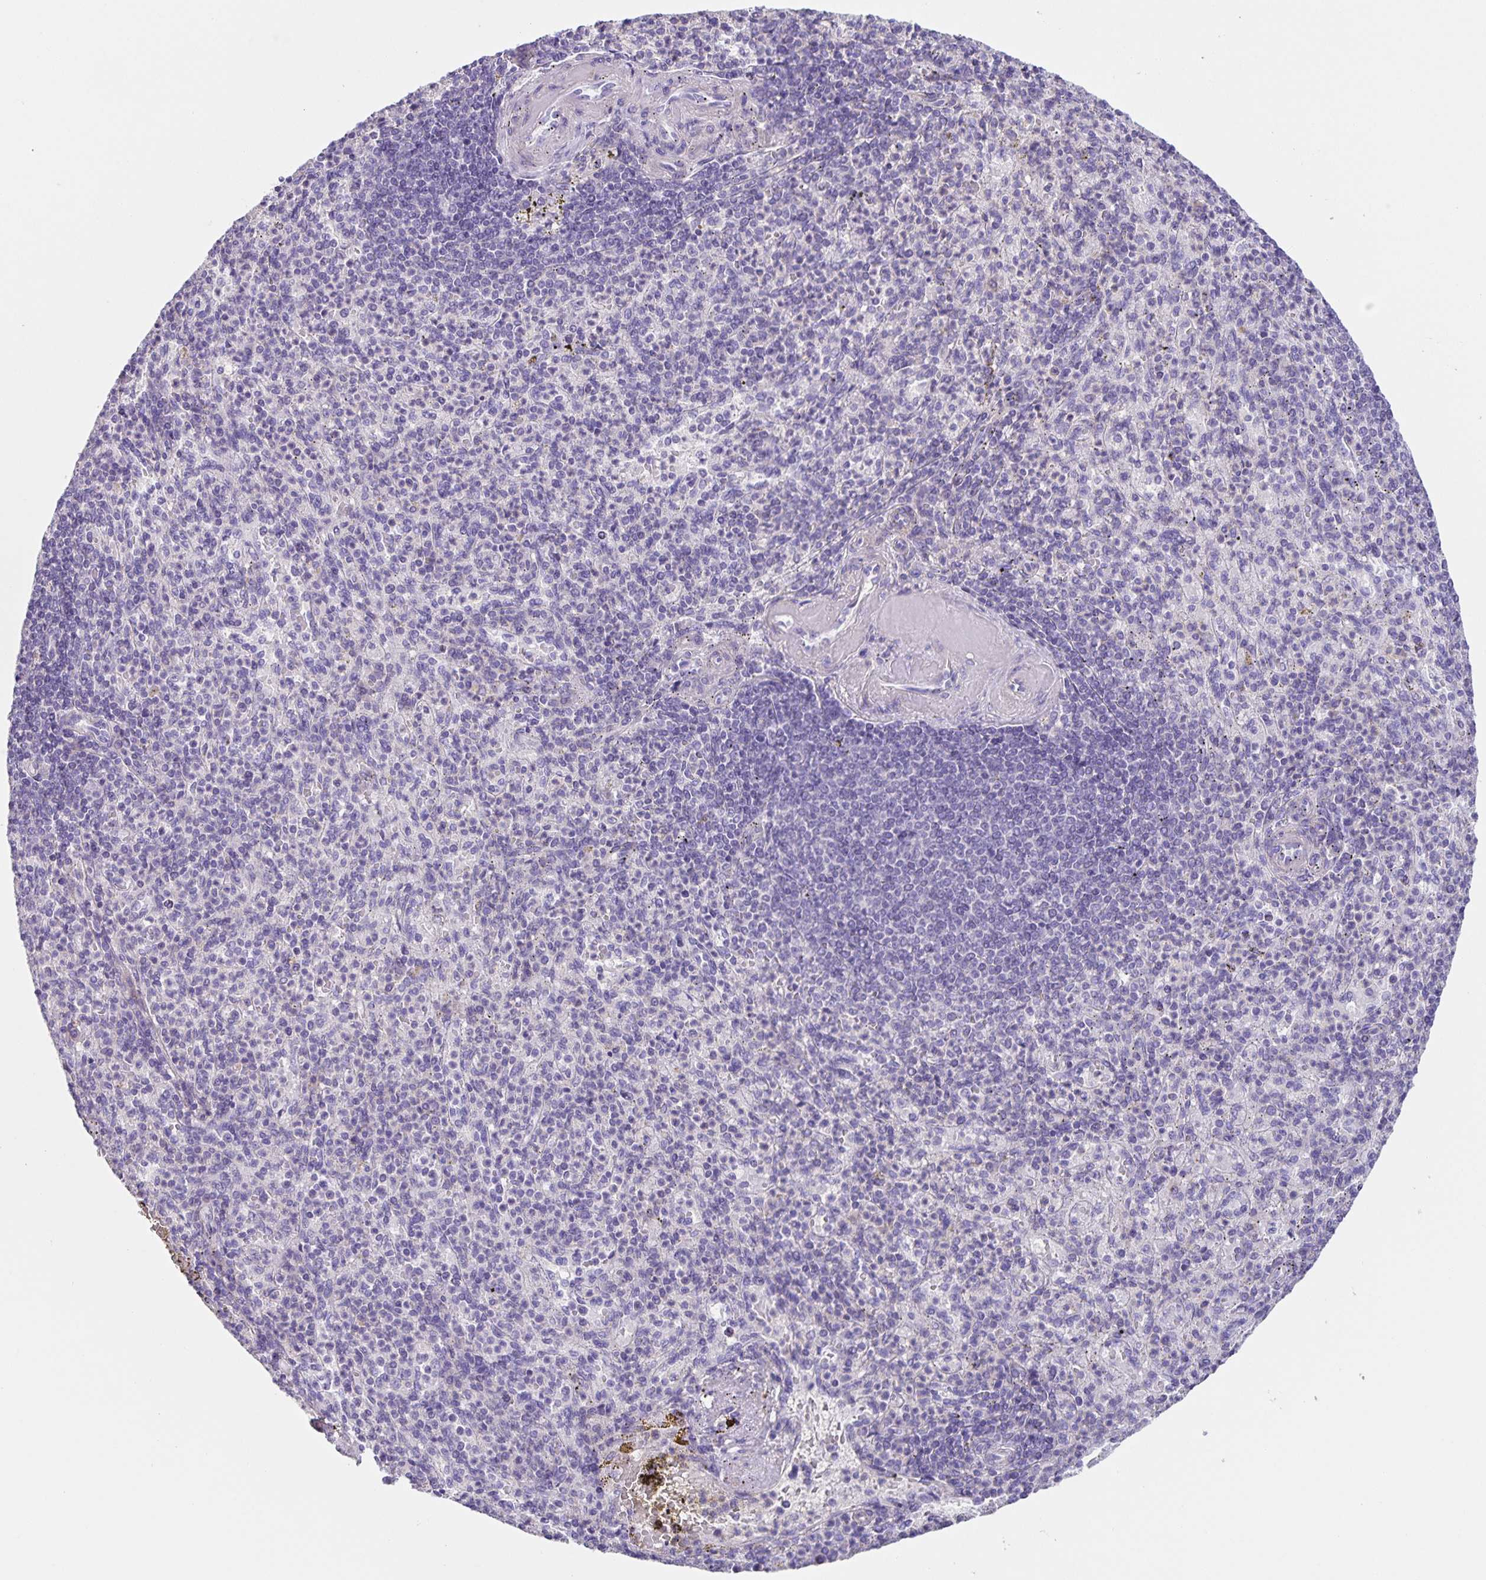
{"staining": {"intensity": "negative", "quantity": "none", "location": "none"}, "tissue": "spleen", "cell_type": "Cells in red pulp", "image_type": "normal", "snomed": [{"axis": "morphology", "description": "Normal tissue, NOS"}, {"axis": "topography", "description": "Spleen"}], "caption": "High magnification brightfield microscopy of benign spleen stained with DAB (3,3'-diaminobenzidine) (brown) and counterstained with hematoxylin (blue): cells in red pulp show no significant staining.", "gene": "PRR36", "patient": {"sex": "female", "age": 74}}